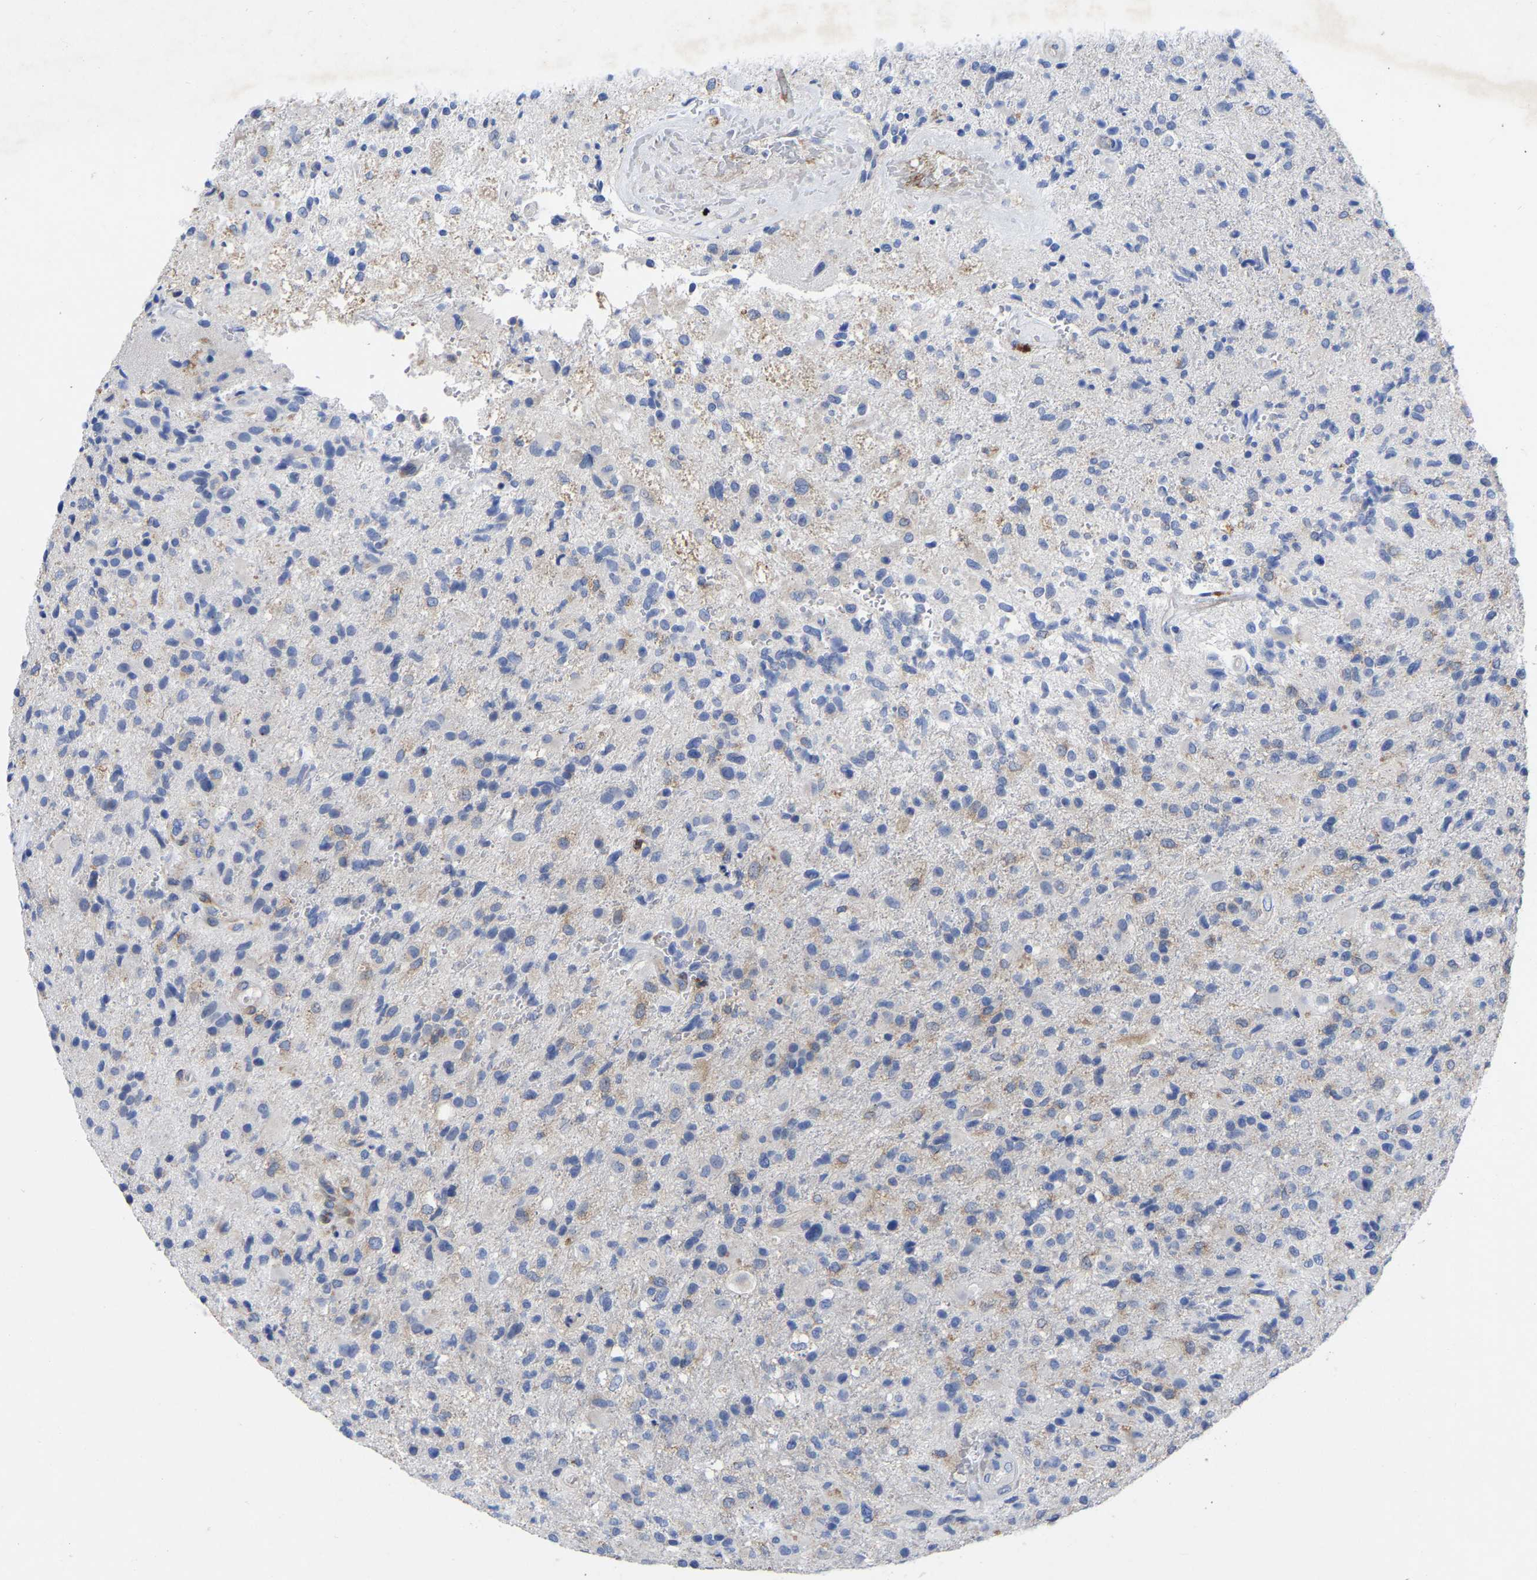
{"staining": {"intensity": "weak", "quantity": "<25%", "location": "cytoplasmic/membranous"}, "tissue": "glioma", "cell_type": "Tumor cells", "image_type": "cancer", "snomed": [{"axis": "morphology", "description": "Glioma, malignant, High grade"}, {"axis": "topography", "description": "Brain"}], "caption": "A high-resolution photomicrograph shows immunohistochemistry (IHC) staining of glioma, which demonstrates no significant expression in tumor cells.", "gene": "PTPN7", "patient": {"sex": "male", "age": 72}}